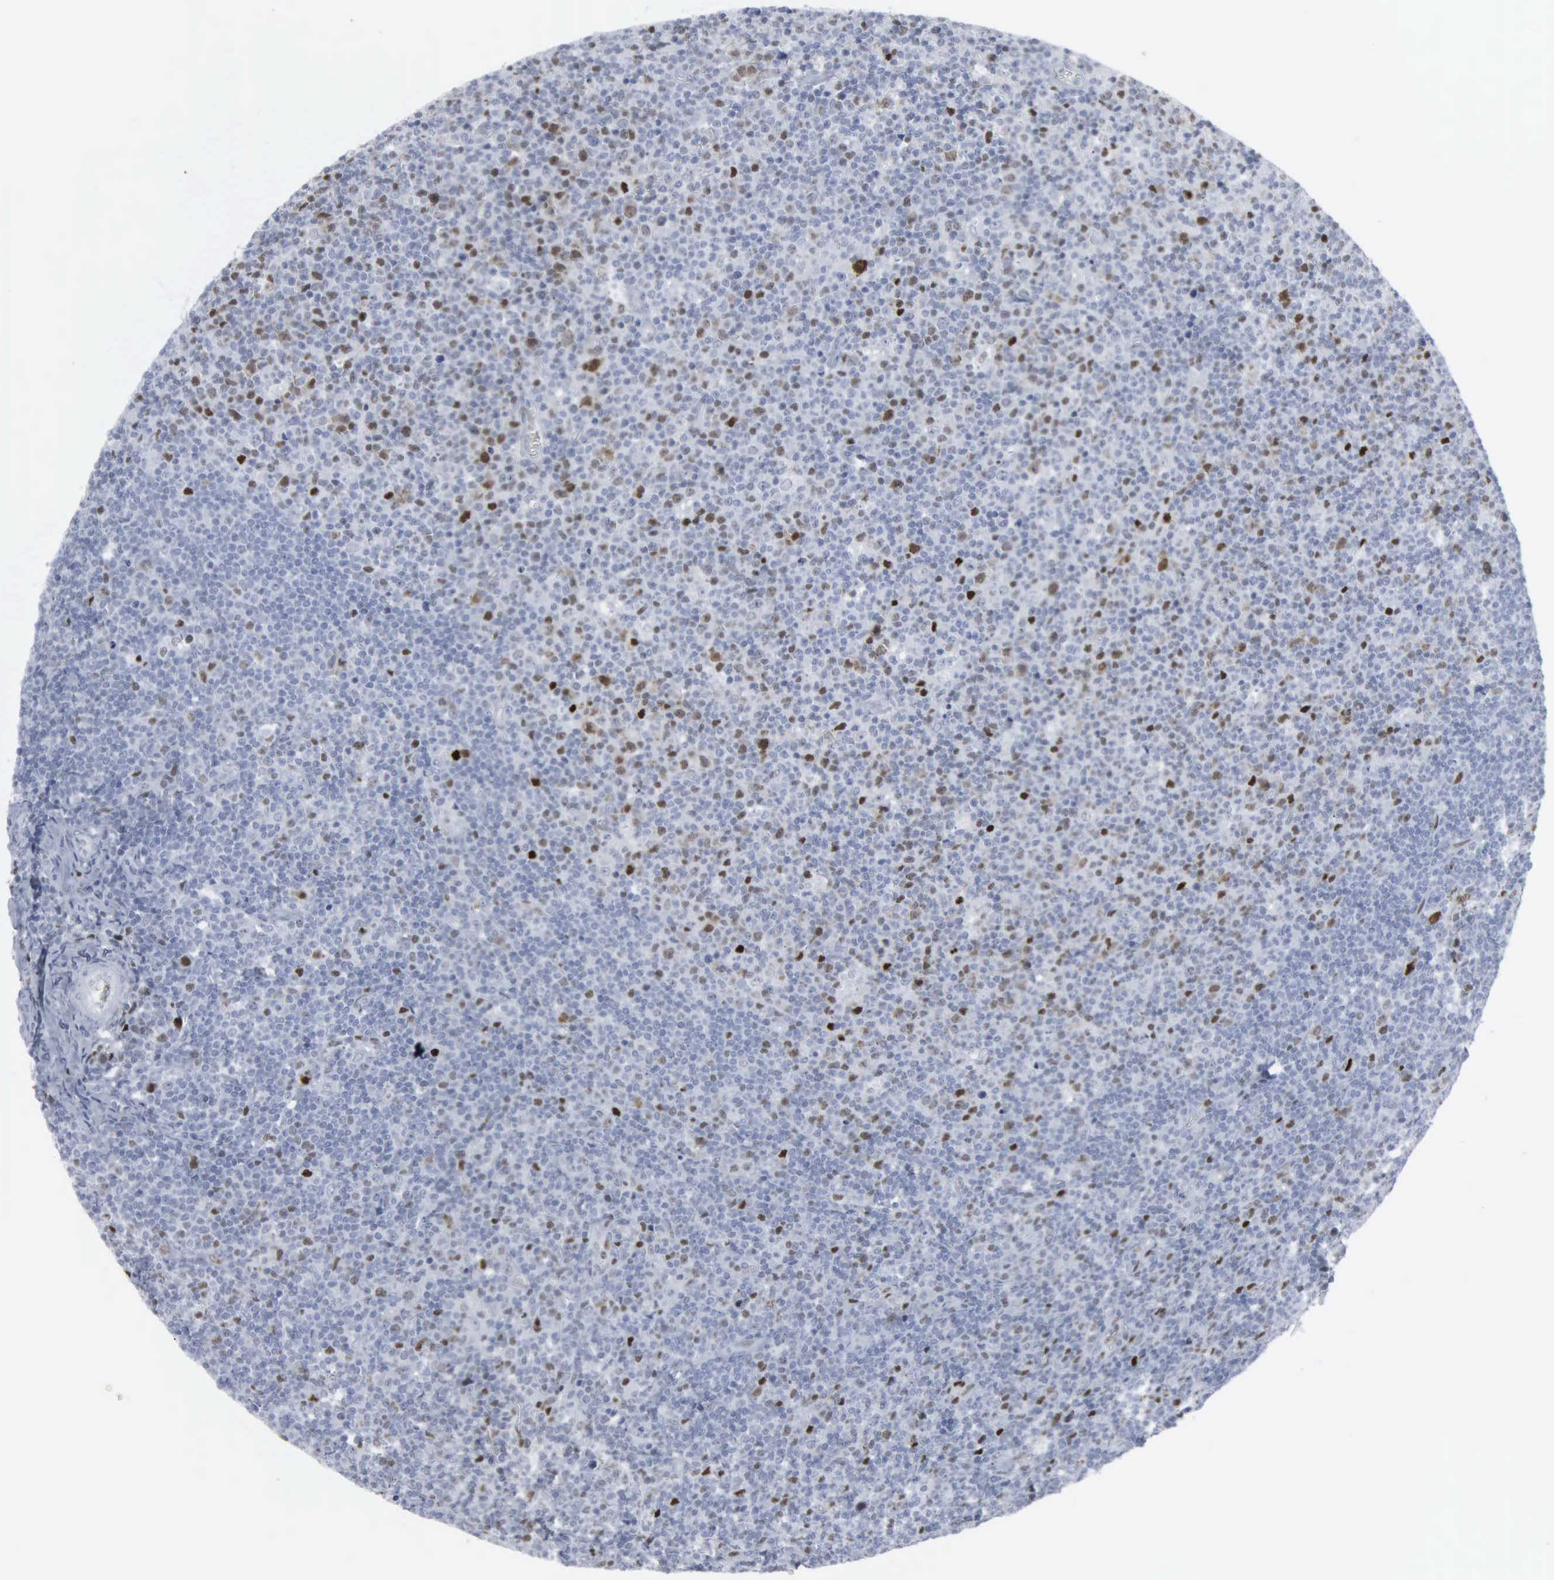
{"staining": {"intensity": "moderate", "quantity": "<25%", "location": "nuclear"}, "tissue": "lymphoma", "cell_type": "Tumor cells", "image_type": "cancer", "snomed": [{"axis": "morphology", "description": "Malignant lymphoma, non-Hodgkin's type, Low grade"}, {"axis": "topography", "description": "Lymph node"}], "caption": "This is an image of immunohistochemistry staining of lymphoma, which shows moderate expression in the nuclear of tumor cells.", "gene": "CCND3", "patient": {"sex": "male", "age": 74}}